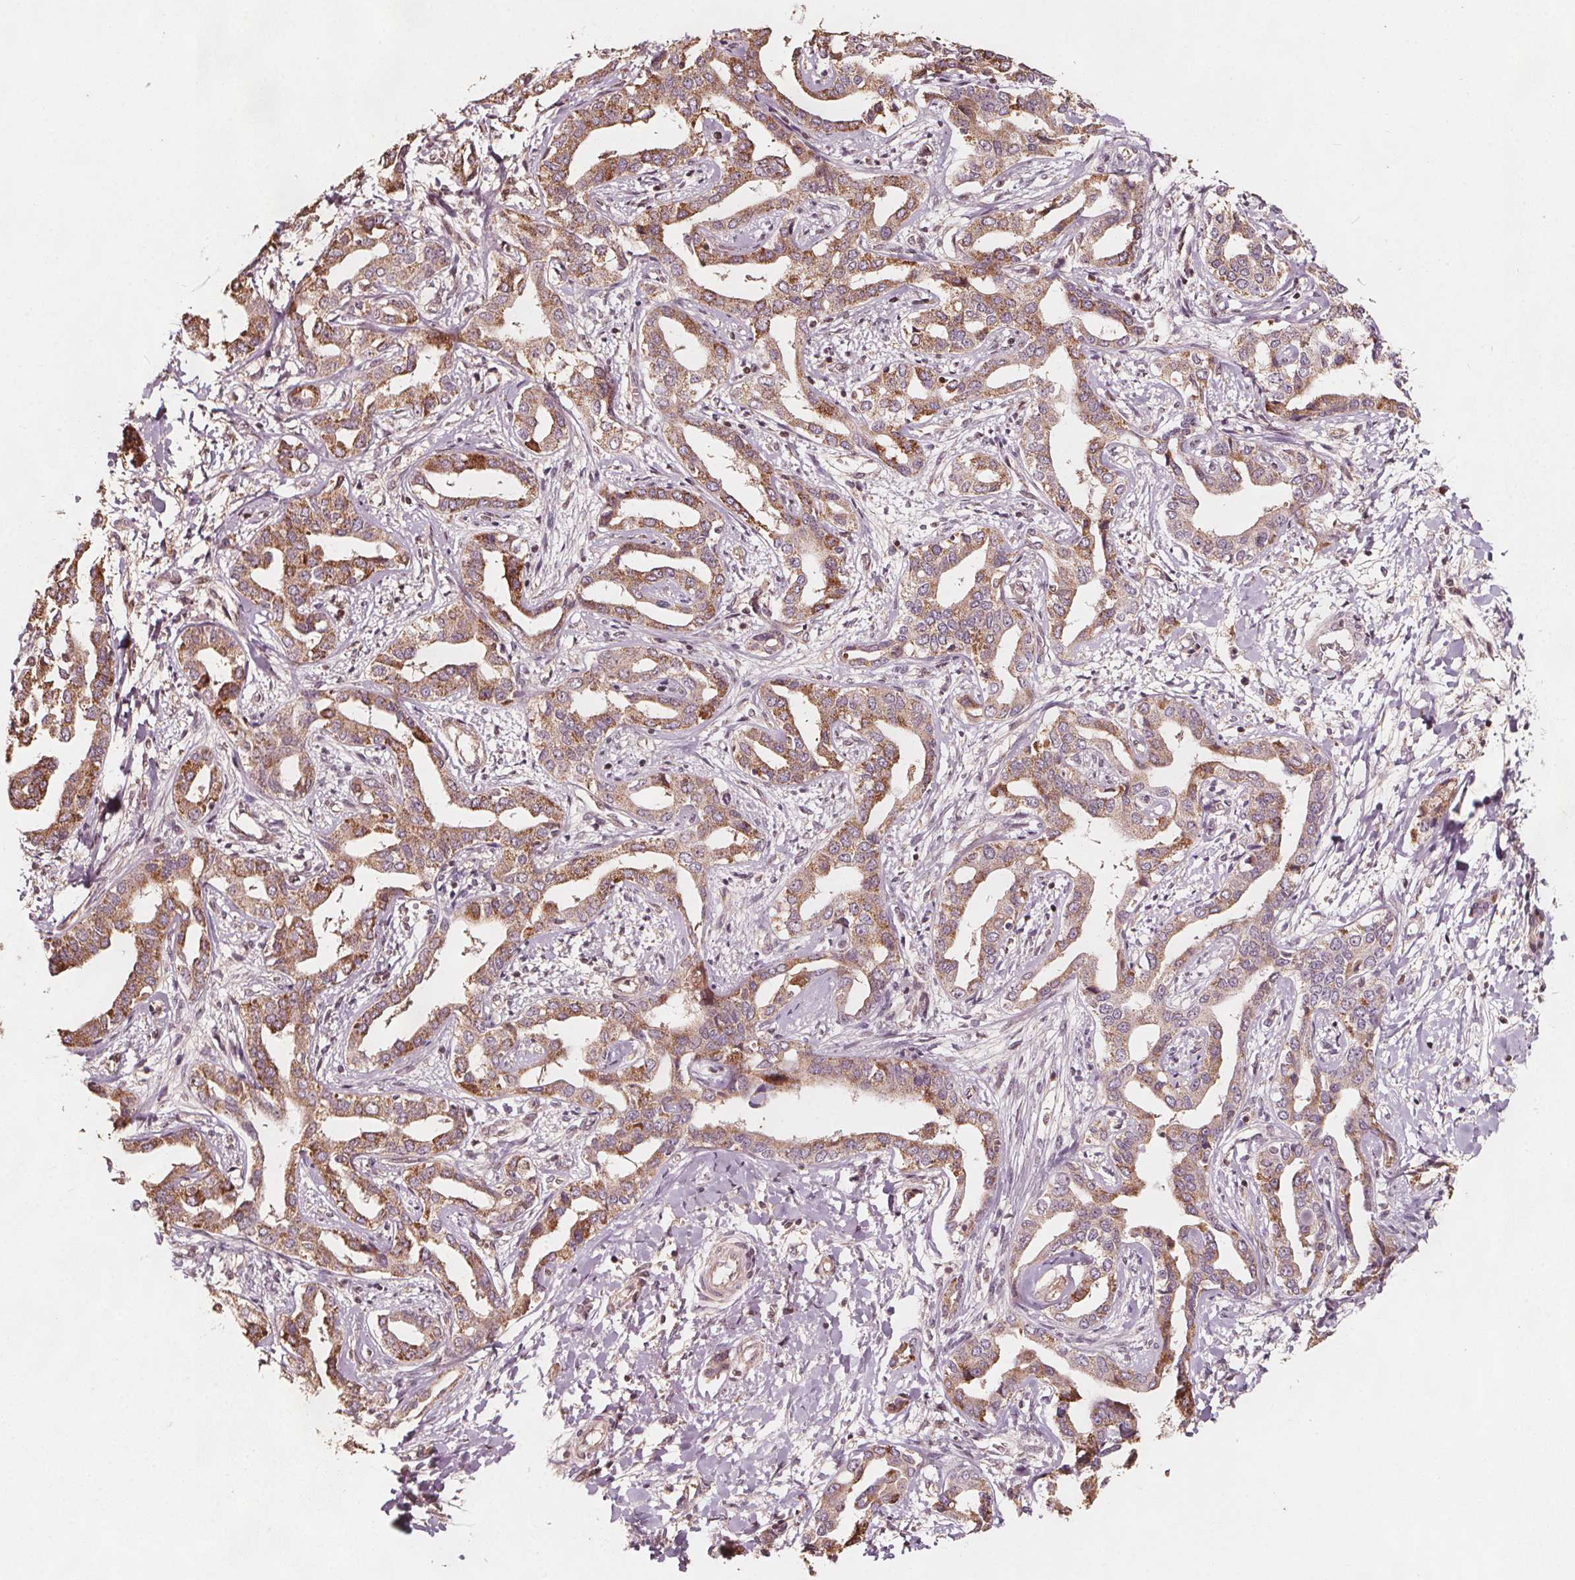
{"staining": {"intensity": "moderate", "quantity": ">75%", "location": "cytoplasmic/membranous"}, "tissue": "liver cancer", "cell_type": "Tumor cells", "image_type": "cancer", "snomed": [{"axis": "morphology", "description": "Cholangiocarcinoma"}, {"axis": "topography", "description": "Liver"}], "caption": "Protein expression analysis of human cholangiocarcinoma (liver) reveals moderate cytoplasmic/membranous positivity in approximately >75% of tumor cells.", "gene": "AIP", "patient": {"sex": "male", "age": 59}}